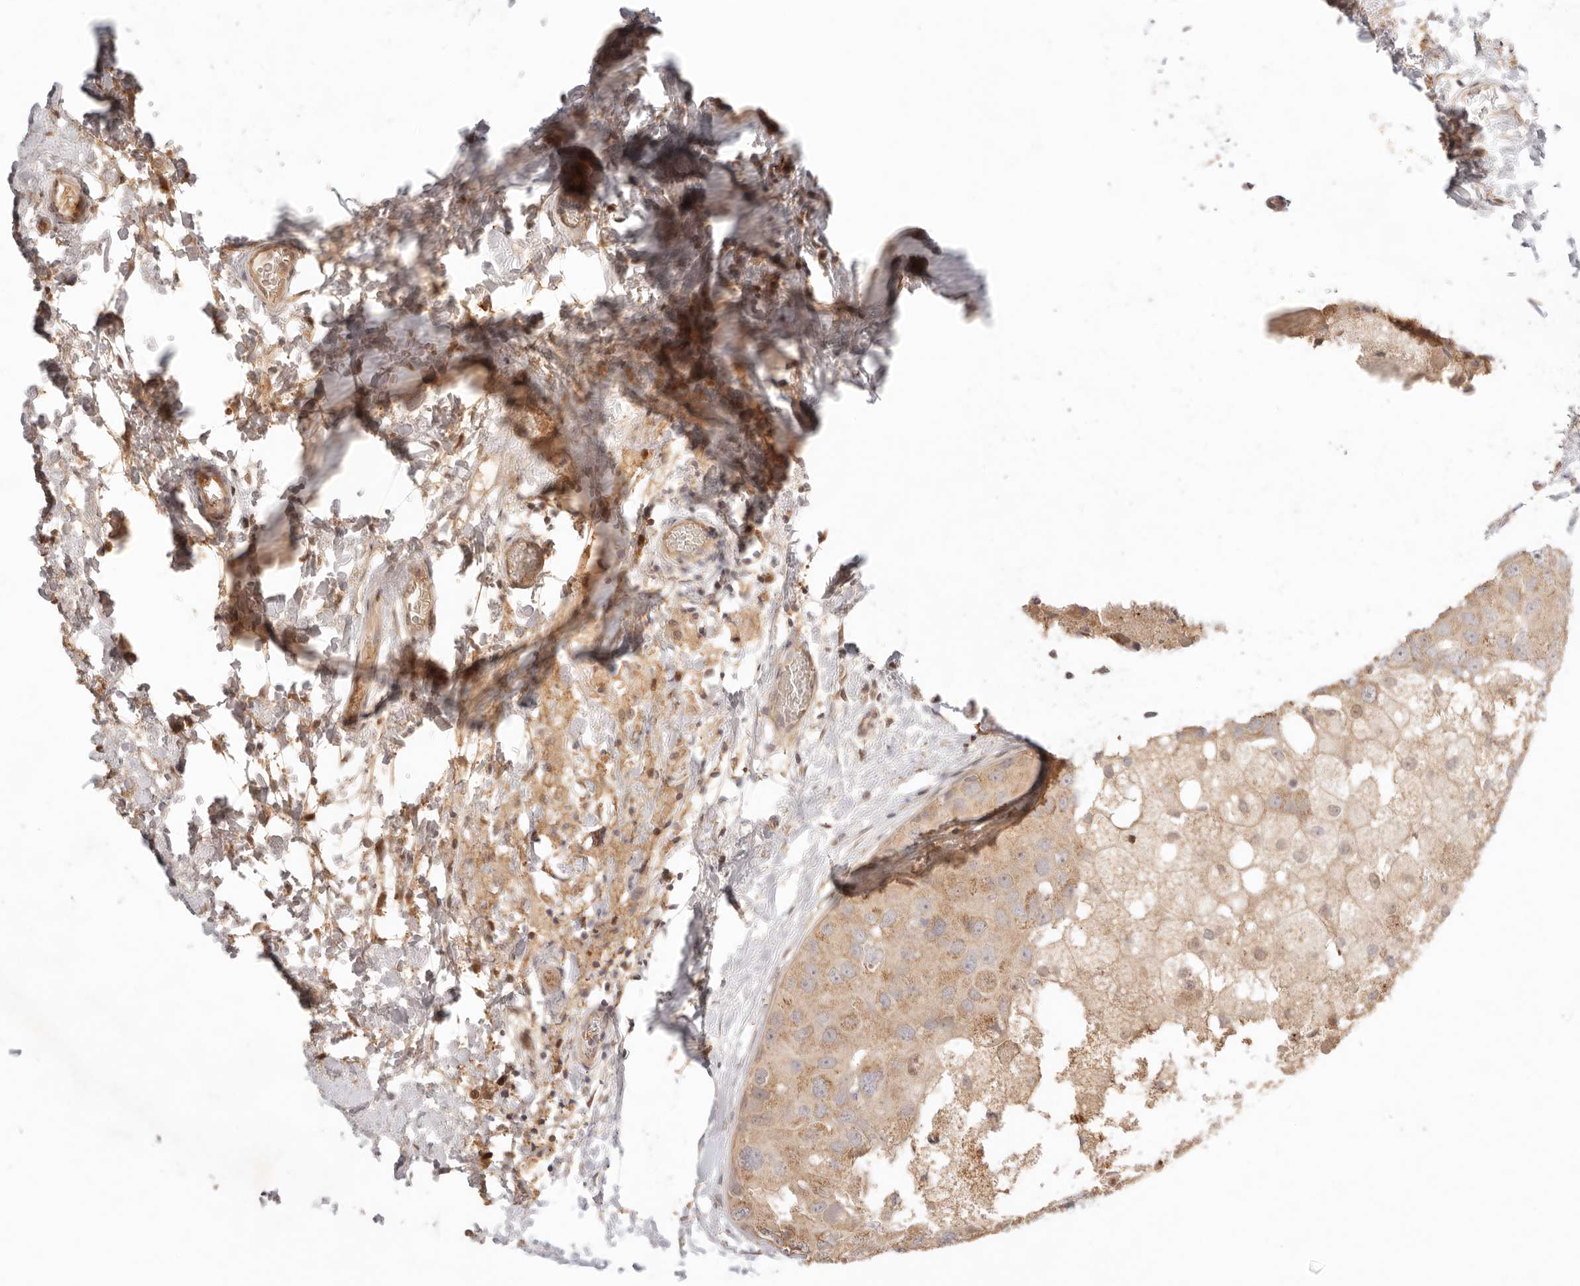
{"staining": {"intensity": "weak", "quantity": ">75%", "location": "cytoplasmic/membranous"}, "tissue": "breast cancer", "cell_type": "Tumor cells", "image_type": "cancer", "snomed": [{"axis": "morphology", "description": "Duct carcinoma"}, {"axis": "topography", "description": "Breast"}], "caption": "Immunohistochemistry of breast cancer (invasive ductal carcinoma) shows low levels of weak cytoplasmic/membranous staining in approximately >75% of tumor cells.", "gene": "PHLDA3", "patient": {"sex": "female", "age": 62}}